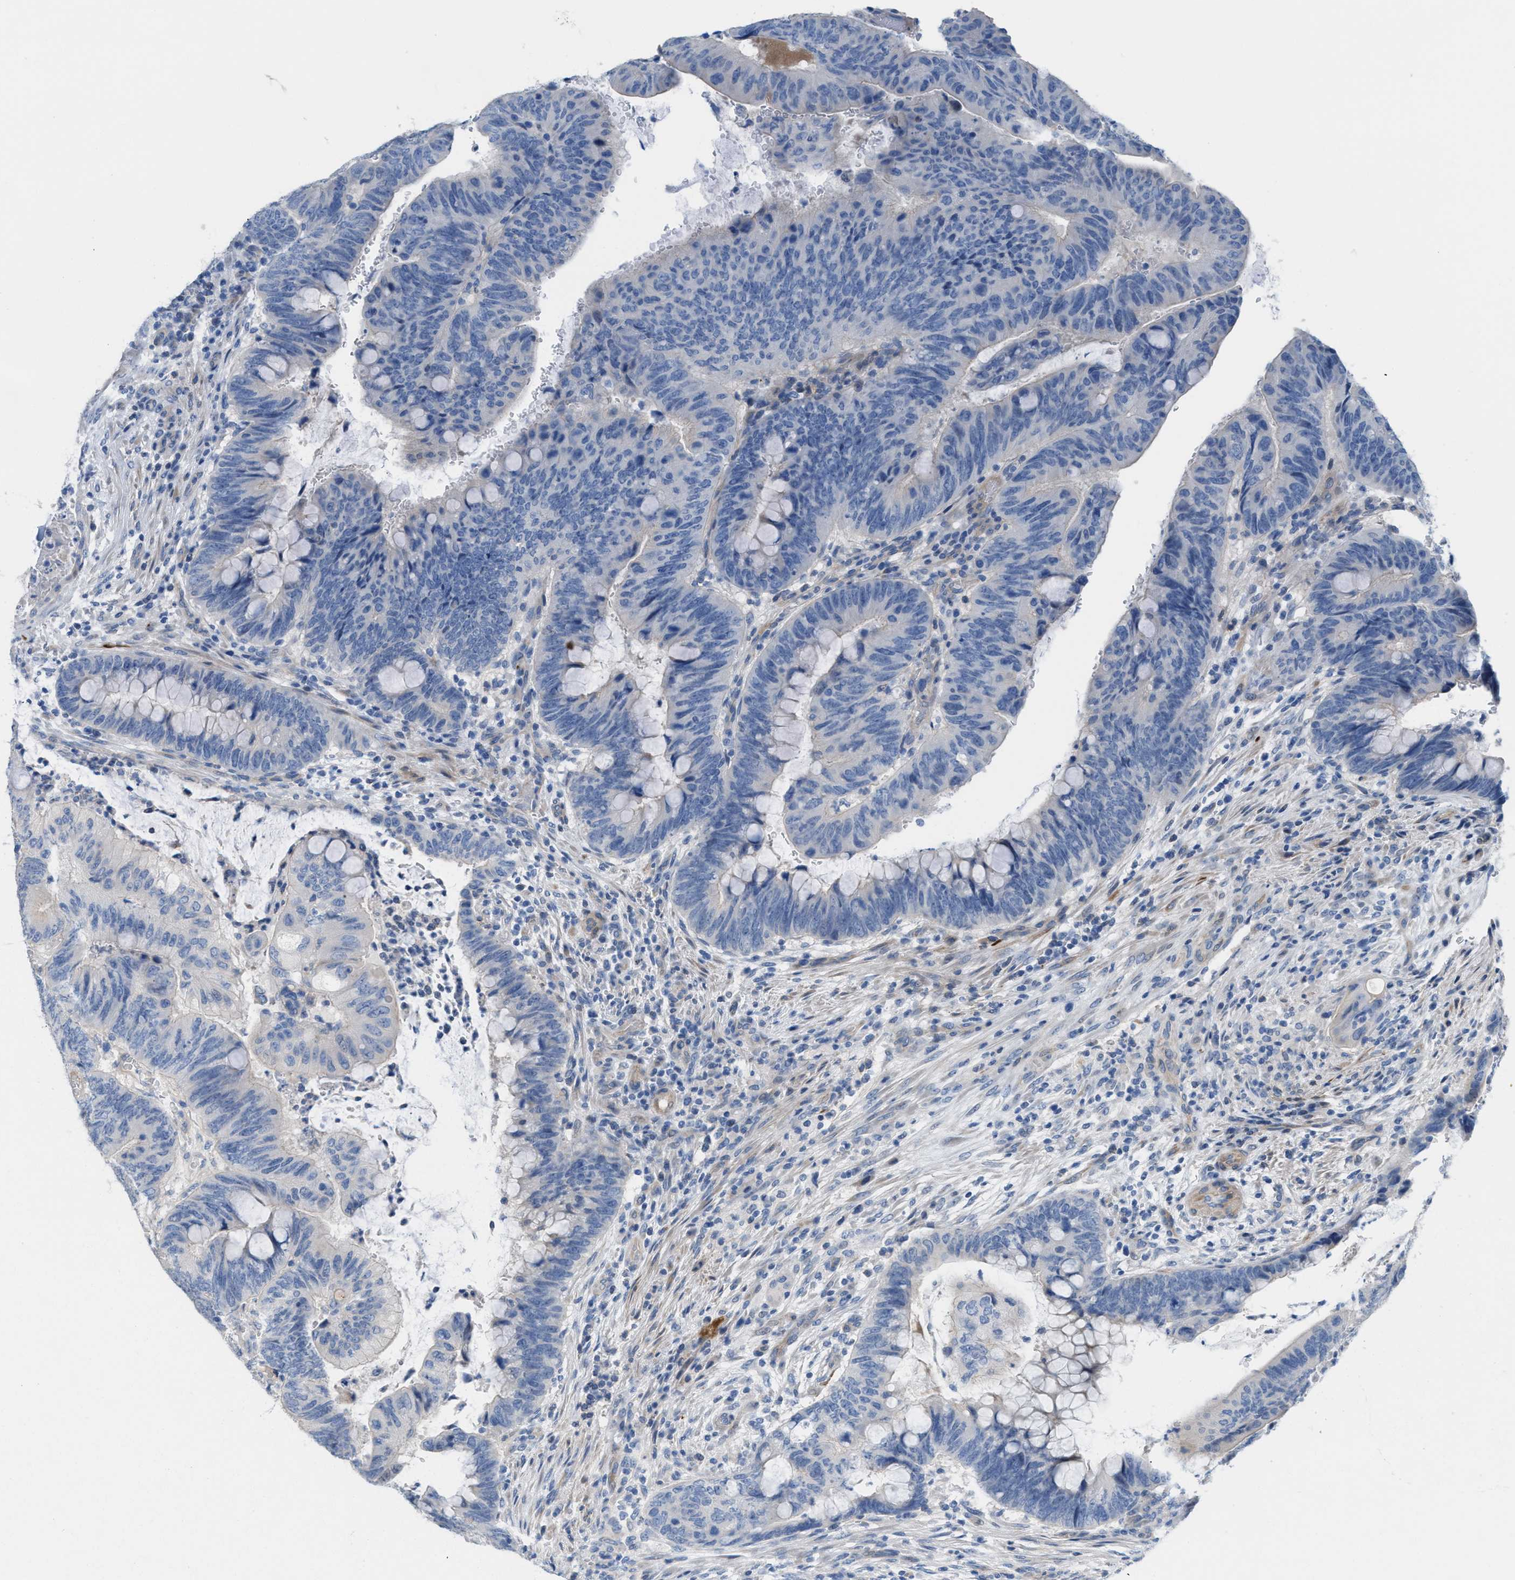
{"staining": {"intensity": "negative", "quantity": "none", "location": "none"}, "tissue": "colorectal cancer", "cell_type": "Tumor cells", "image_type": "cancer", "snomed": [{"axis": "morphology", "description": "Normal tissue, NOS"}, {"axis": "morphology", "description": "Adenocarcinoma, NOS"}, {"axis": "topography", "description": "Rectum"}, {"axis": "topography", "description": "Peripheral nerve tissue"}], "caption": "Immunohistochemistry image of colorectal cancer (adenocarcinoma) stained for a protein (brown), which exhibits no staining in tumor cells.", "gene": "MPP3", "patient": {"sex": "male", "age": 92}}